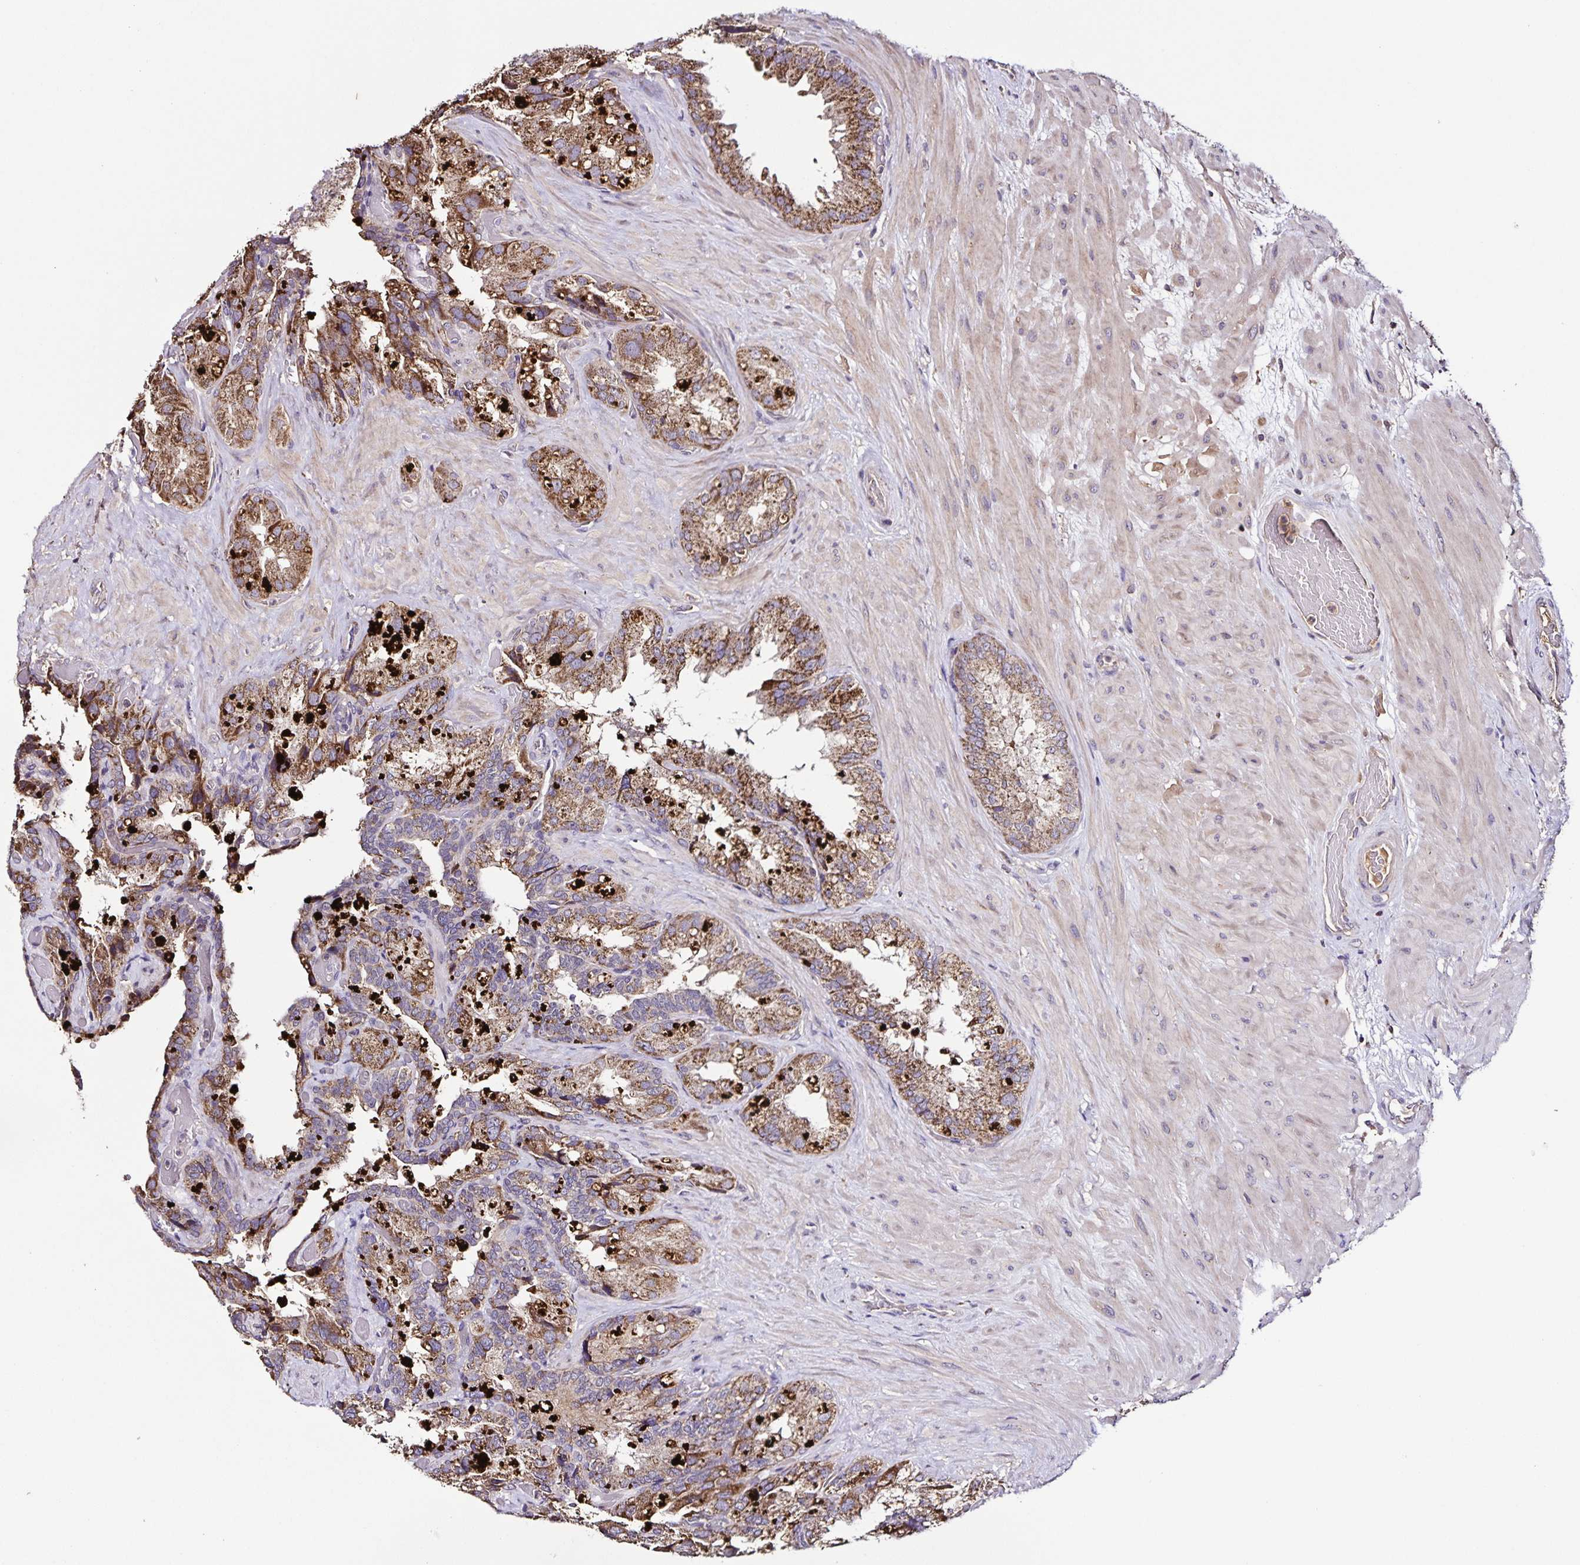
{"staining": {"intensity": "moderate", "quantity": ">75%", "location": "cytoplasmic/membranous"}, "tissue": "seminal vesicle", "cell_type": "Glandular cells", "image_type": "normal", "snomed": [{"axis": "morphology", "description": "Normal tissue, NOS"}, {"axis": "topography", "description": "Seminal veicle"}], "caption": "Immunohistochemical staining of benign seminal vesicle demonstrates medium levels of moderate cytoplasmic/membranous expression in approximately >75% of glandular cells.", "gene": "MAN1A1", "patient": {"sex": "male", "age": 60}}